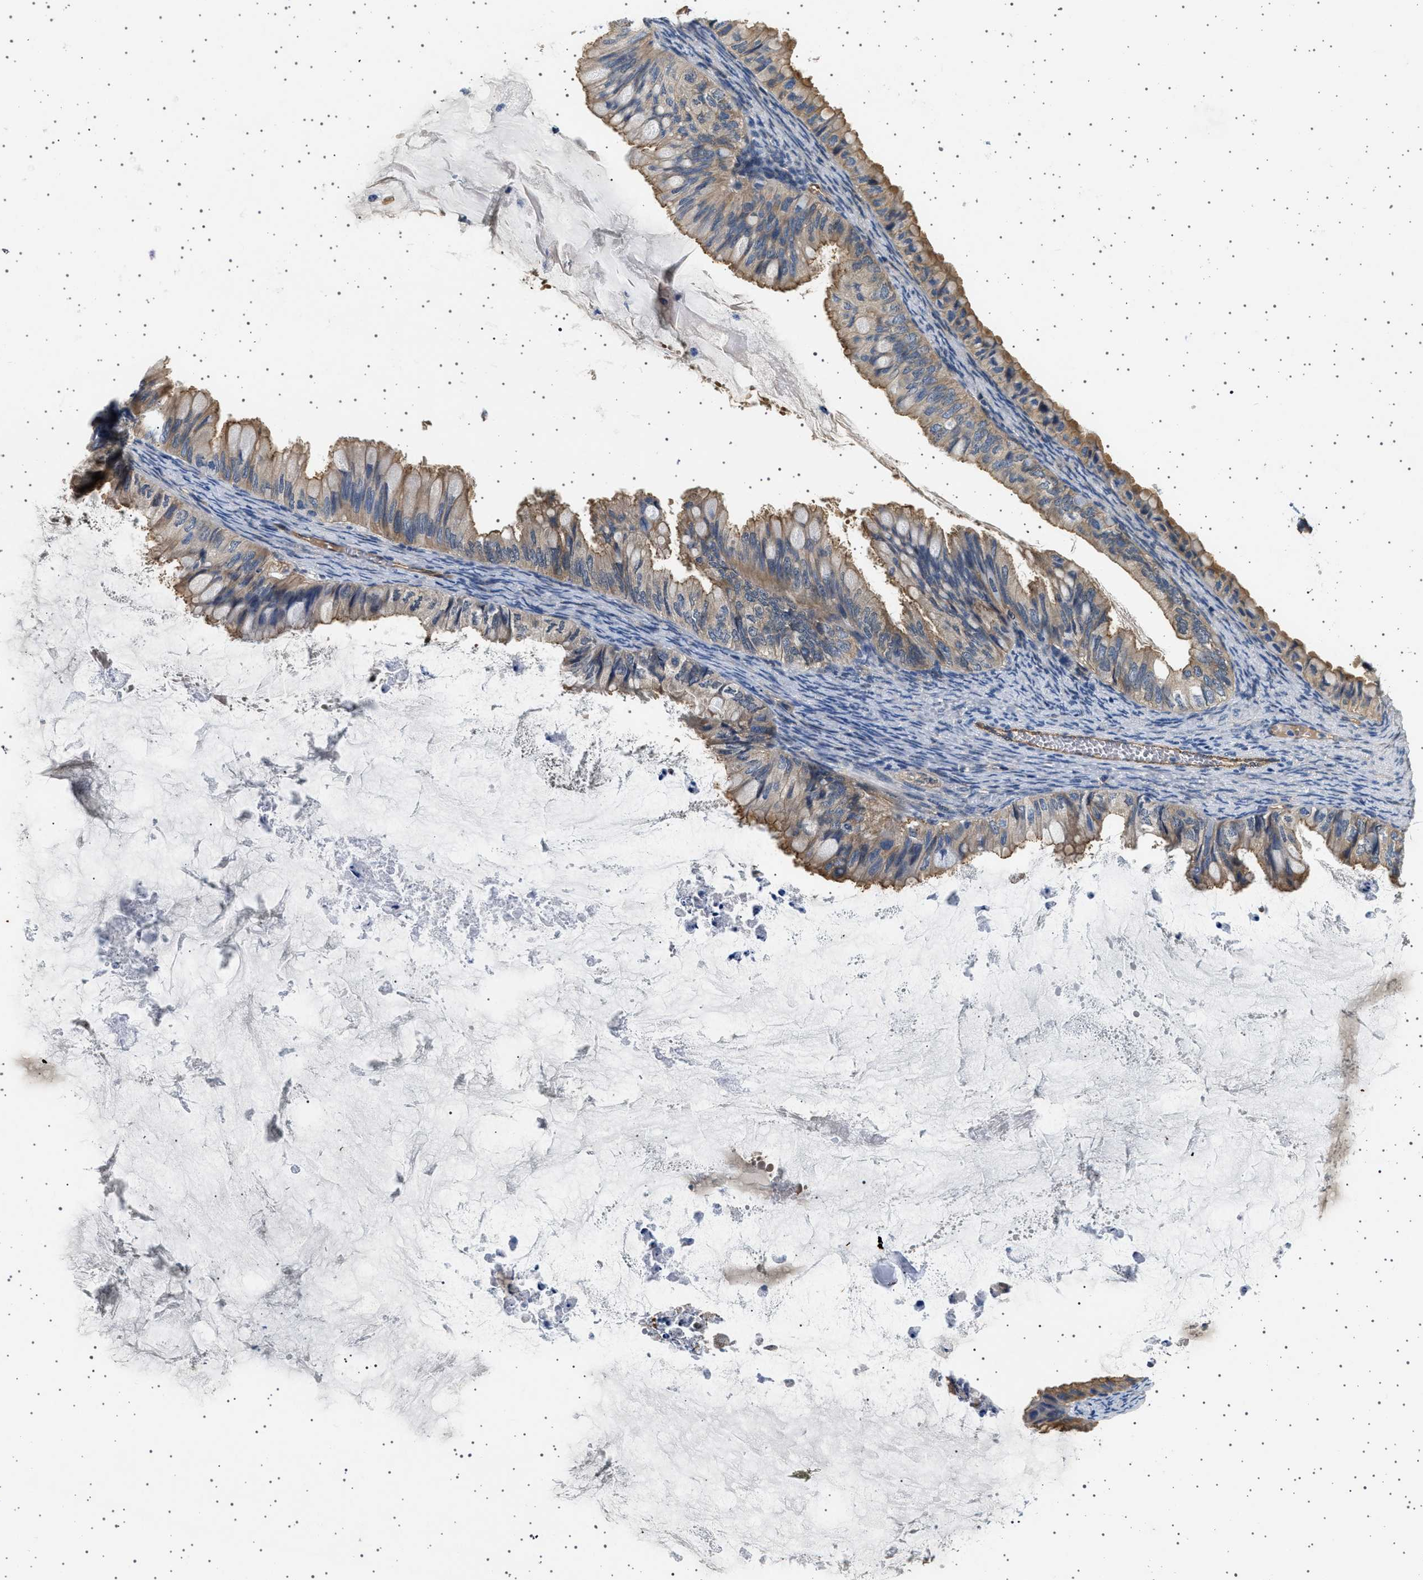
{"staining": {"intensity": "moderate", "quantity": ">75%", "location": "cytoplasmic/membranous"}, "tissue": "ovarian cancer", "cell_type": "Tumor cells", "image_type": "cancer", "snomed": [{"axis": "morphology", "description": "Cystadenocarcinoma, mucinous, NOS"}, {"axis": "topography", "description": "Ovary"}], "caption": "Ovarian mucinous cystadenocarcinoma stained with DAB IHC reveals medium levels of moderate cytoplasmic/membranous positivity in about >75% of tumor cells.", "gene": "PLPP6", "patient": {"sex": "female", "age": 80}}